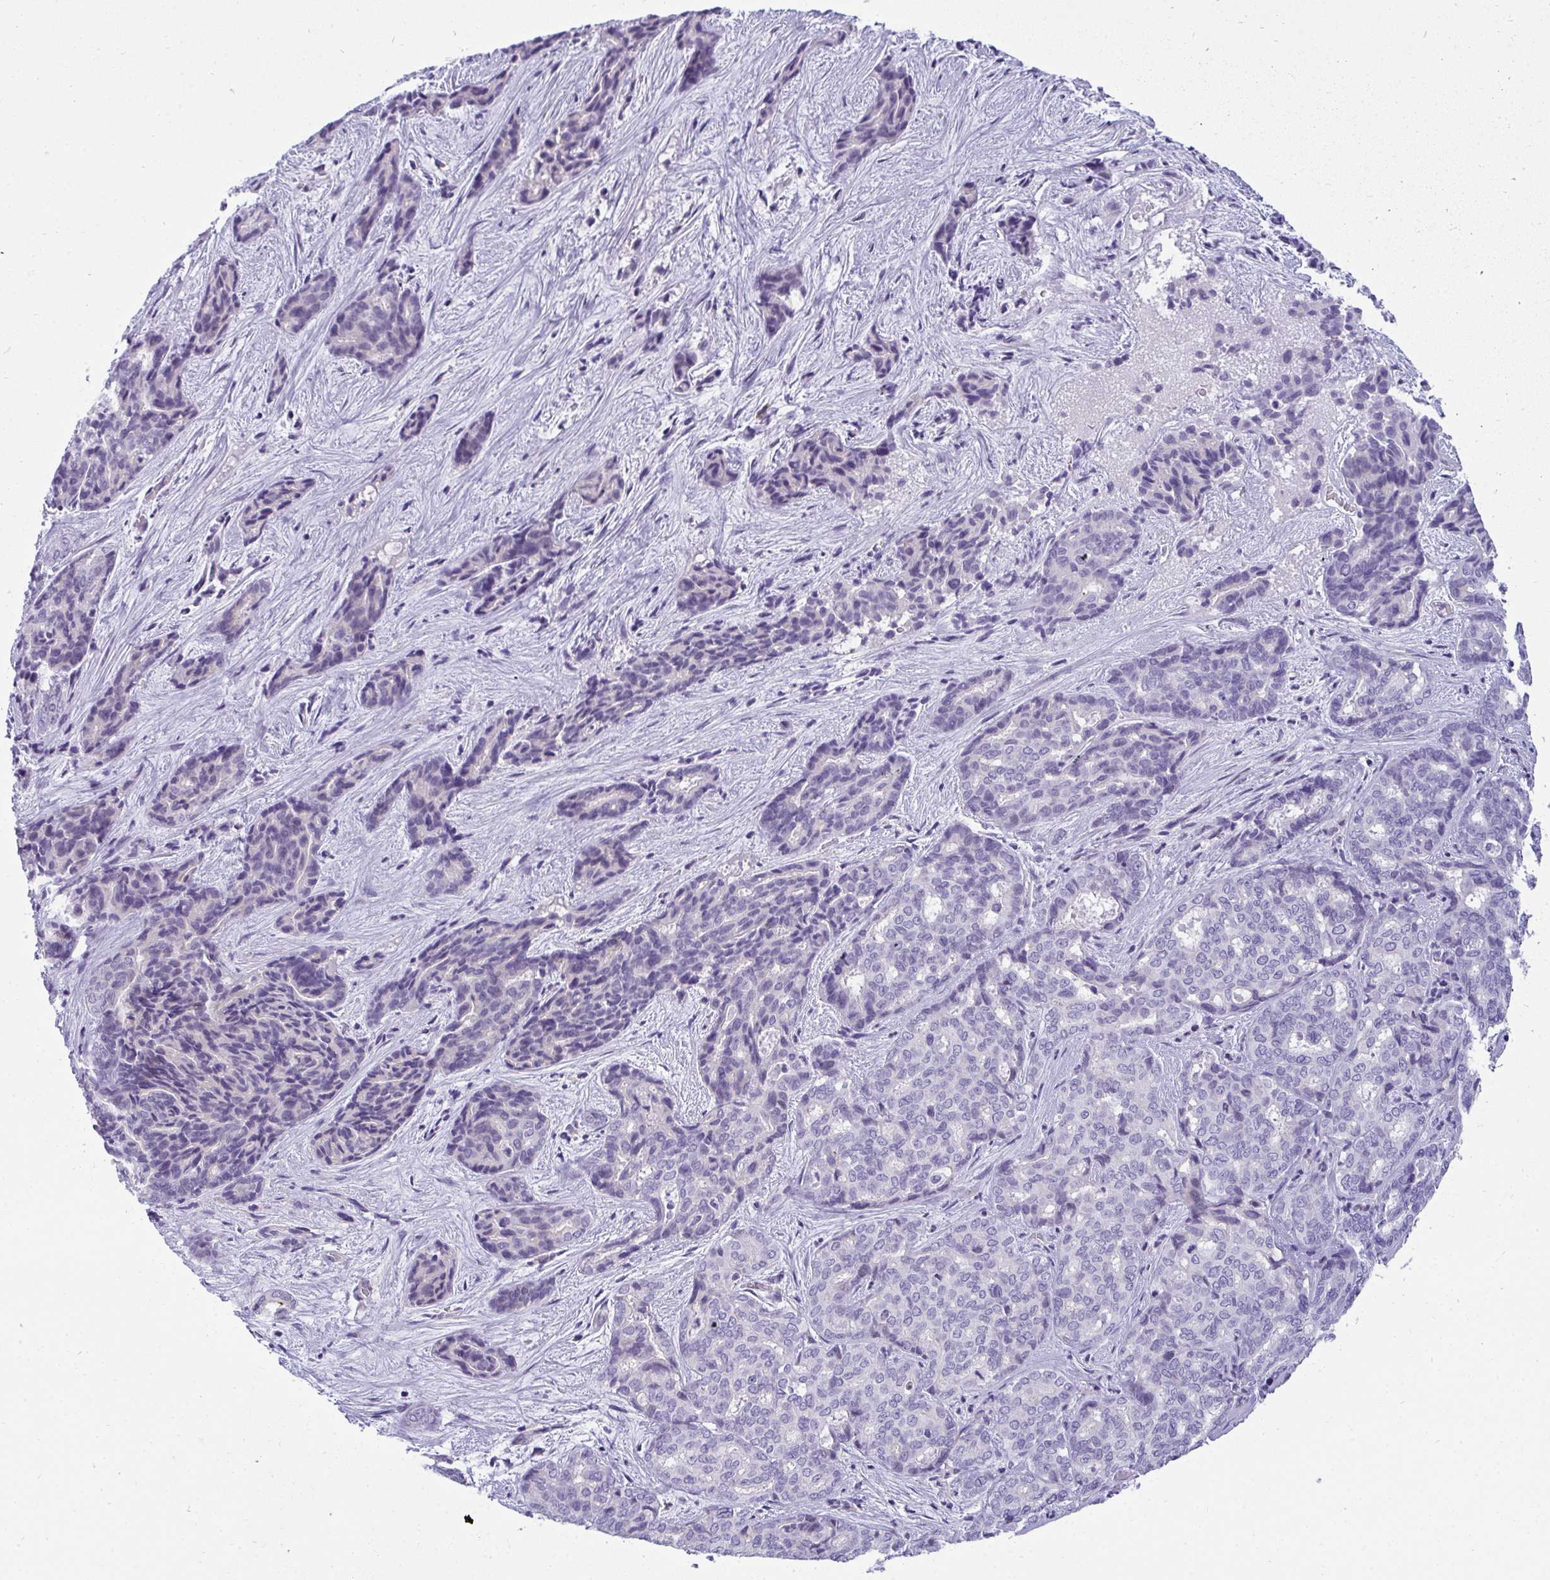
{"staining": {"intensity": "negative", "quantity": "none", "location": "none"}, "tissue": "liver cancer", "cell_type": "Tumor cells", "image_type": "cancer", "snomed": [{"axis": "morphology", "description": "Cholangiocarcinoma"}, {"axis": "topography", "description": "Liver"}], "caption": "Tumor cells are negative for protein expression in human liver cancer (cholangiocarcinoma).", "gene": "AK5", "patient": {"sex": "female", "age": 64}}